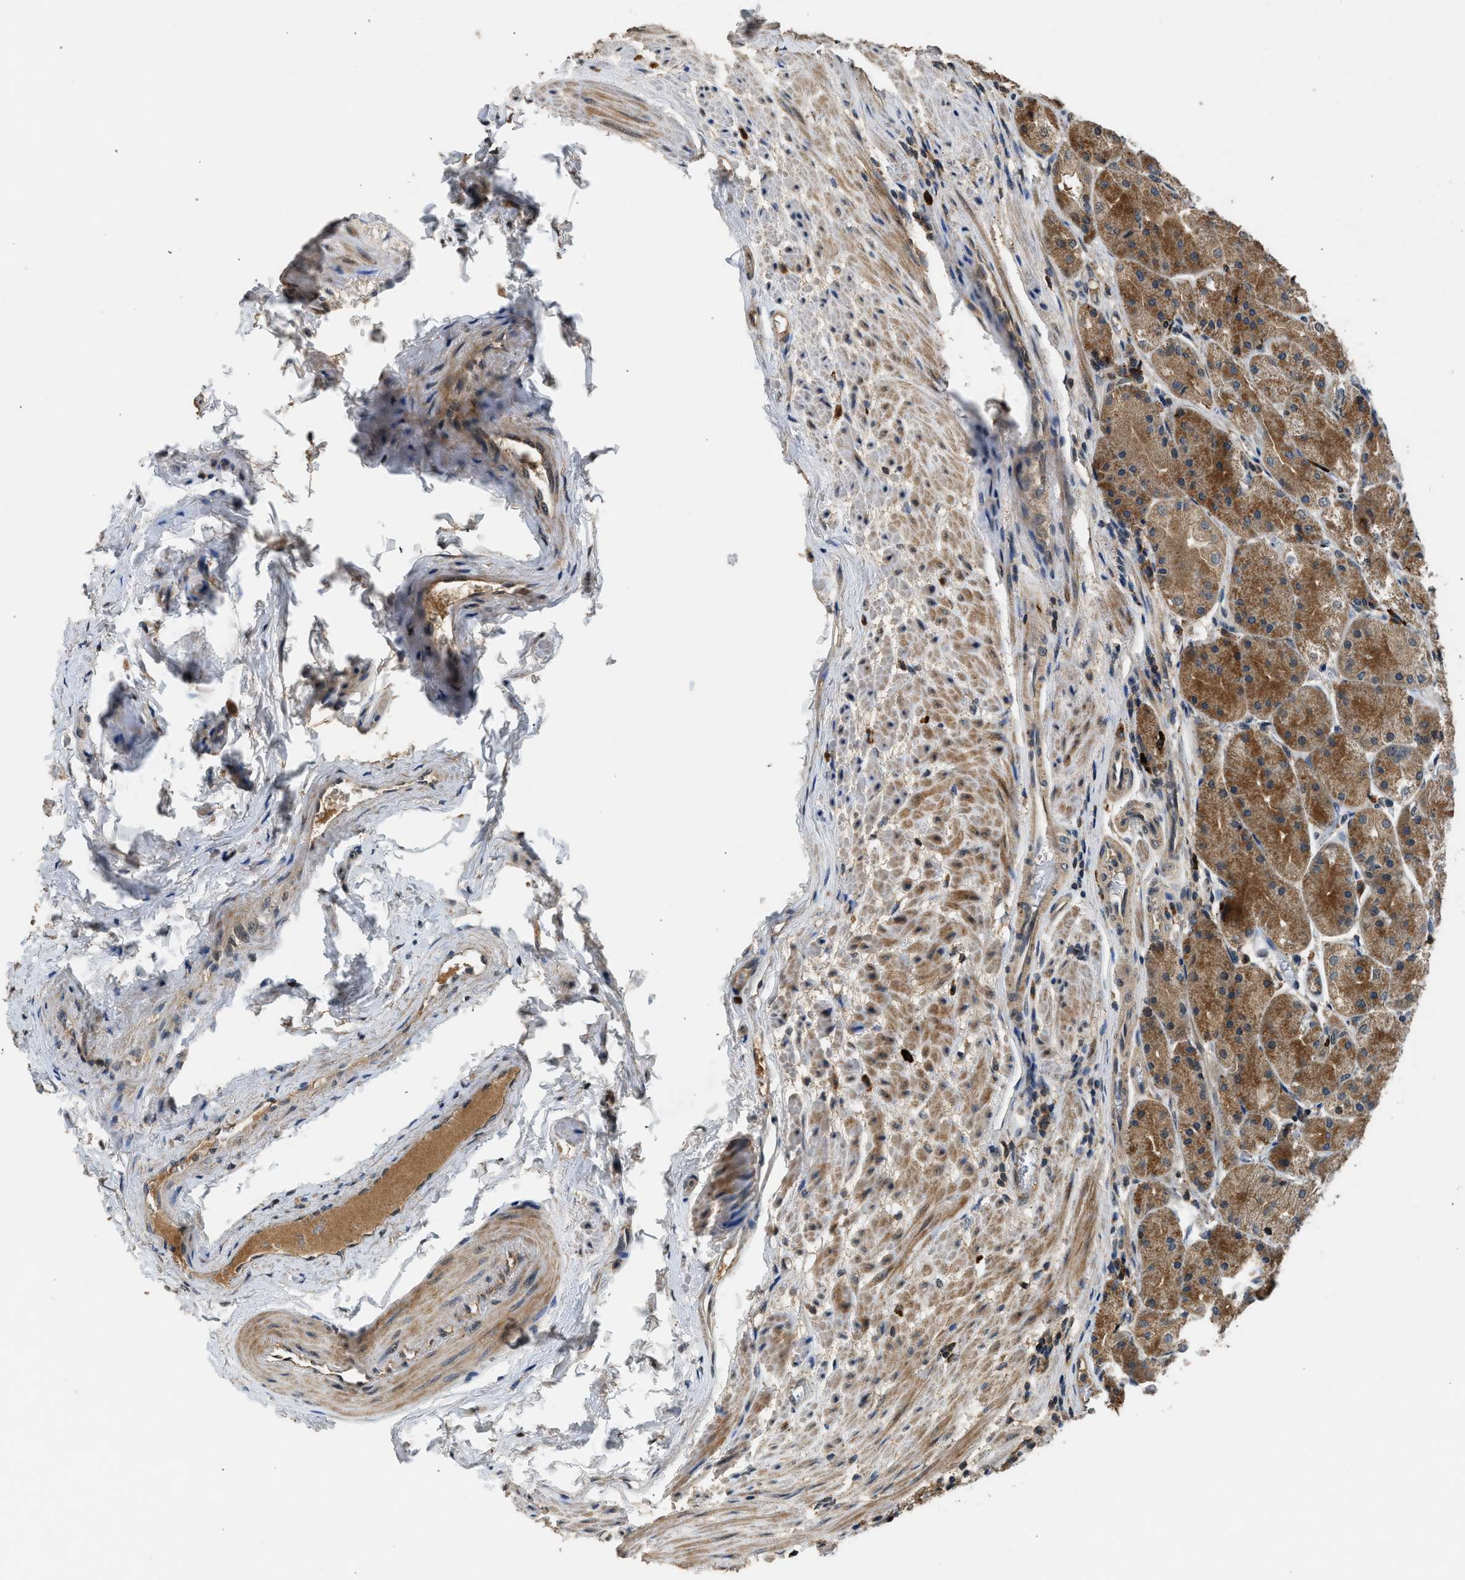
{"staining": {"intensity": "moderate", "quantity": ">75%", "location": "cytoplasmic/membranous,nuclear"}, "tissue": "stomach", "cell_type": "Glandular cells", "image_type": "normal", "snomed": [{"axis": "morphology", "description": "Normal tissue, NOS"}, {"axis": "topography", "description": "Stomach, upper"}], "caption": "A micrograph of human stomach stained for a protein shows moderate cytoplasmic/membranous,nuclear brown staining in glandular cells. Using DAB (brown) and hematoxylin (blue) stains, captured at high magnification using brightfield microscopy.", "gene": "SLC15A4", "patient": {"sex": "male", "age": 72}}